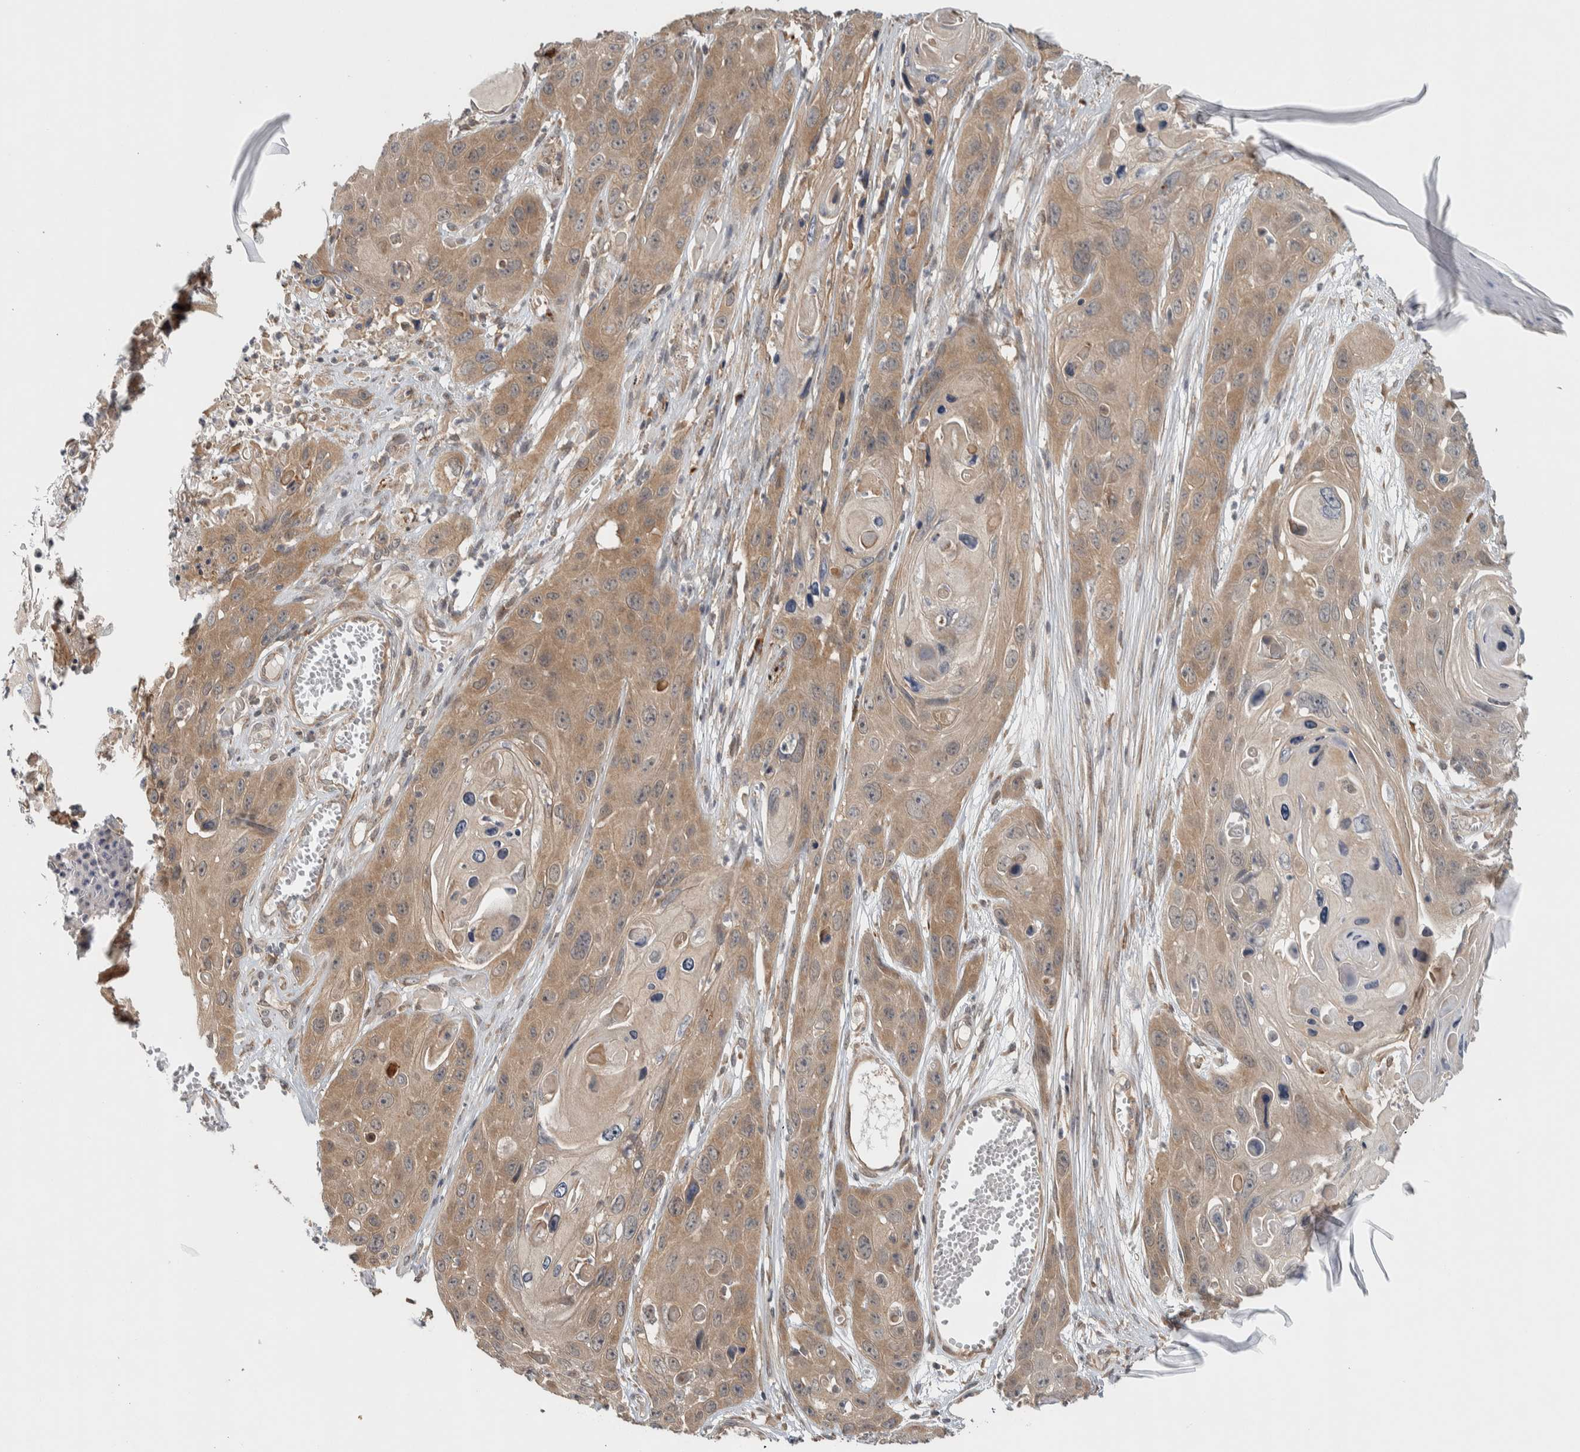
{"staining": {"intensity": "weak", "quantity": ">75%", "location": "cytoplasmic/membranous"}, "tissue": "skin cancer", "cell_type": "Tumor cells", "image_type": "cancer", "snomed": [{"axis": "morphology", "description": "Squamous cell carcinoma, NOS"}, {"axis": "topography", "description": "Skin"}], "caption": "Tumor cells exhibit low levels of weak cytoplasmic/membranous expression in about >75% of cells in human squamous cell carcinoma (skin).", "gene": "TBC1D31", "patient": {"sex": "male", "age": 55}}